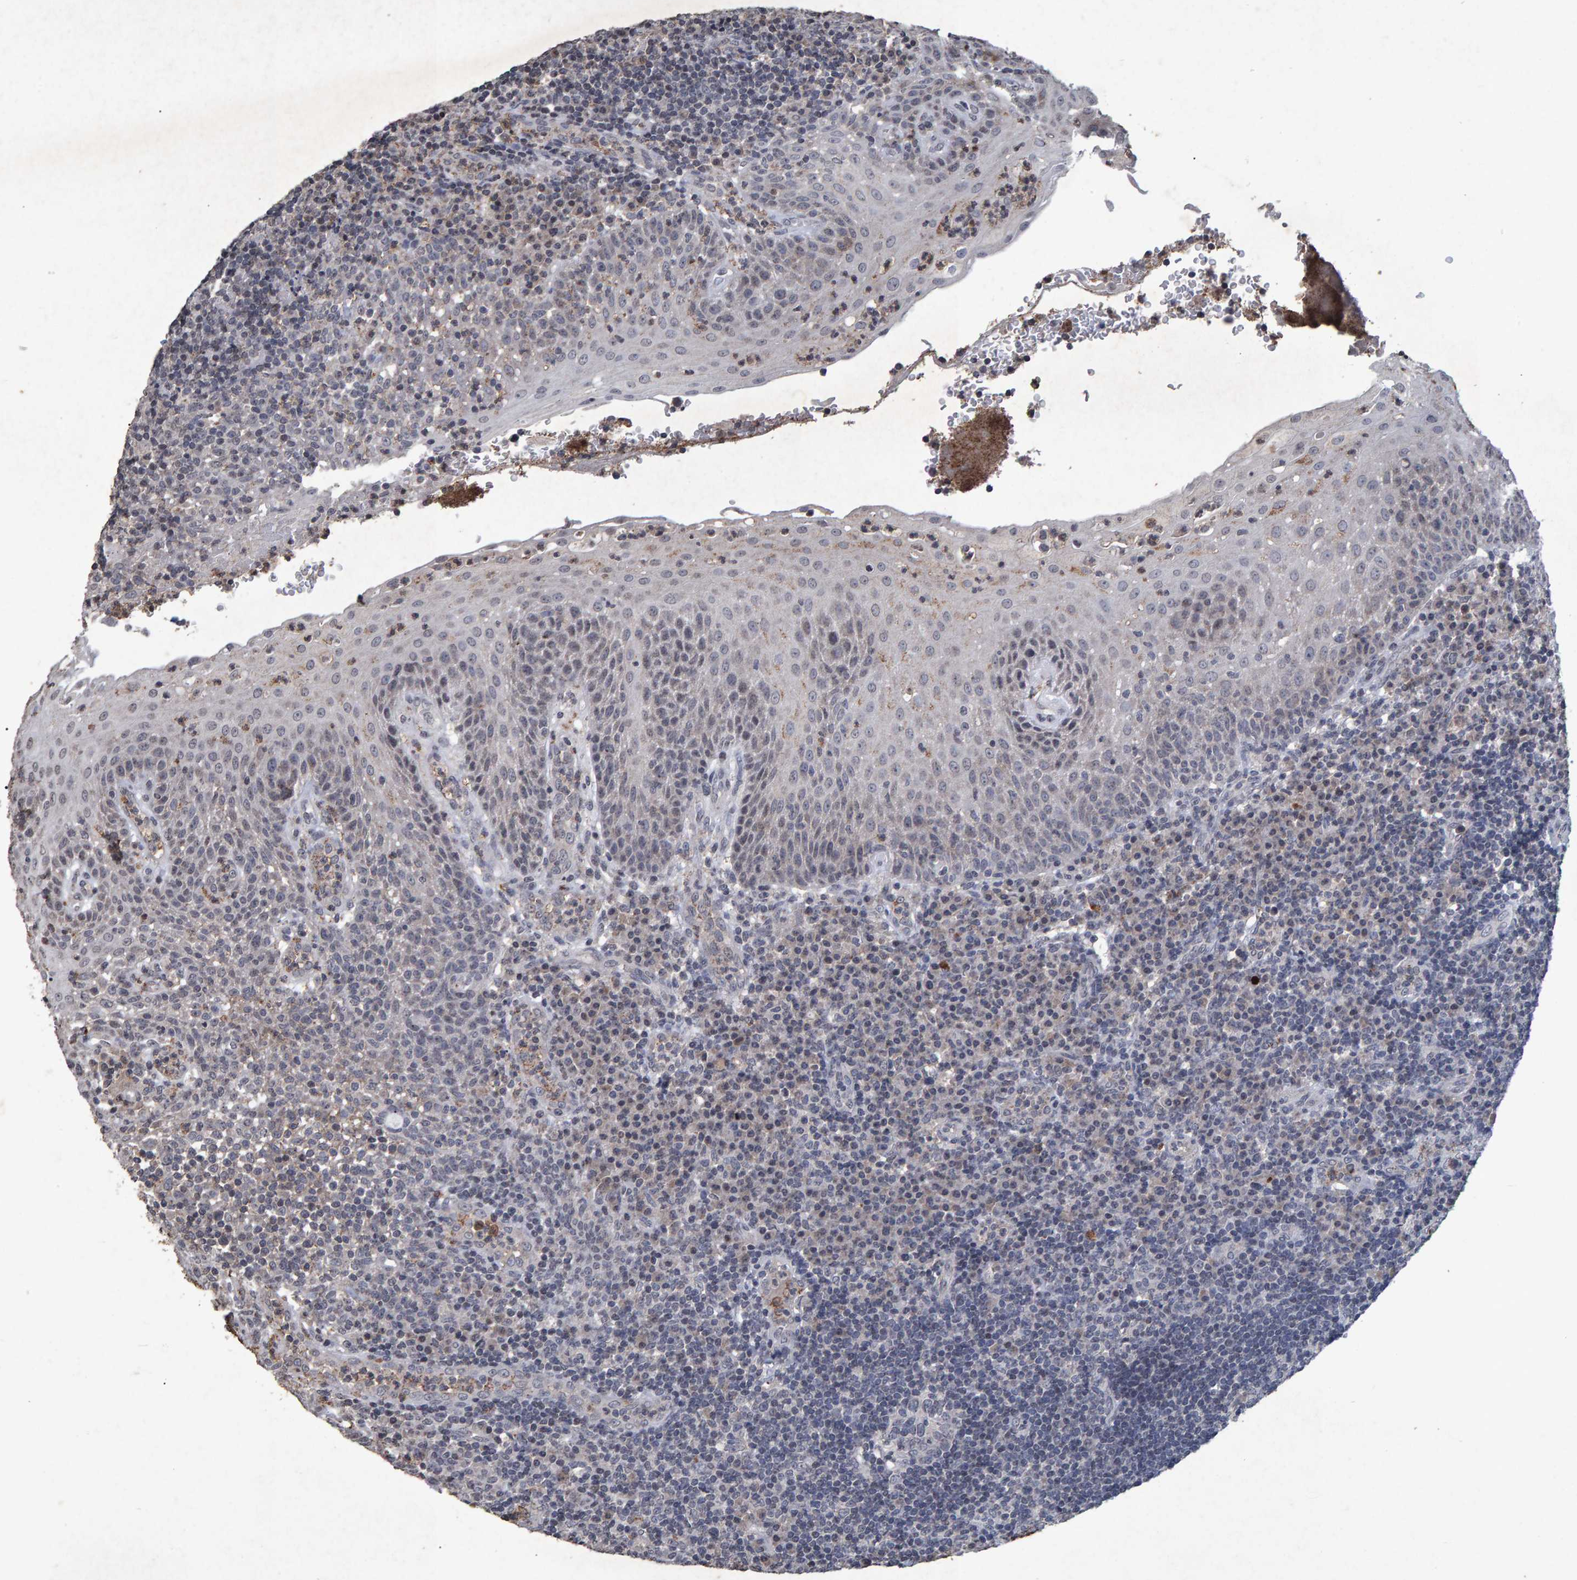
{"staining": {"intensity": "negative", "quantity": "none", "location": "none"}, "tissue": "tonsil", "cell_type": "Germinal center cells", "image_type": "normal", "snomed": [{"axis": "morphology", "description": "Normal tissue, NOS"}, {"axis": "topography", "description": "Tonsil"}], "caption": "The immunohistochemistry histopathology image has no significant expression in germinal center cells of tonsil.", "gene": "GALC", "patient": {"sex": "female", "age": 40}}